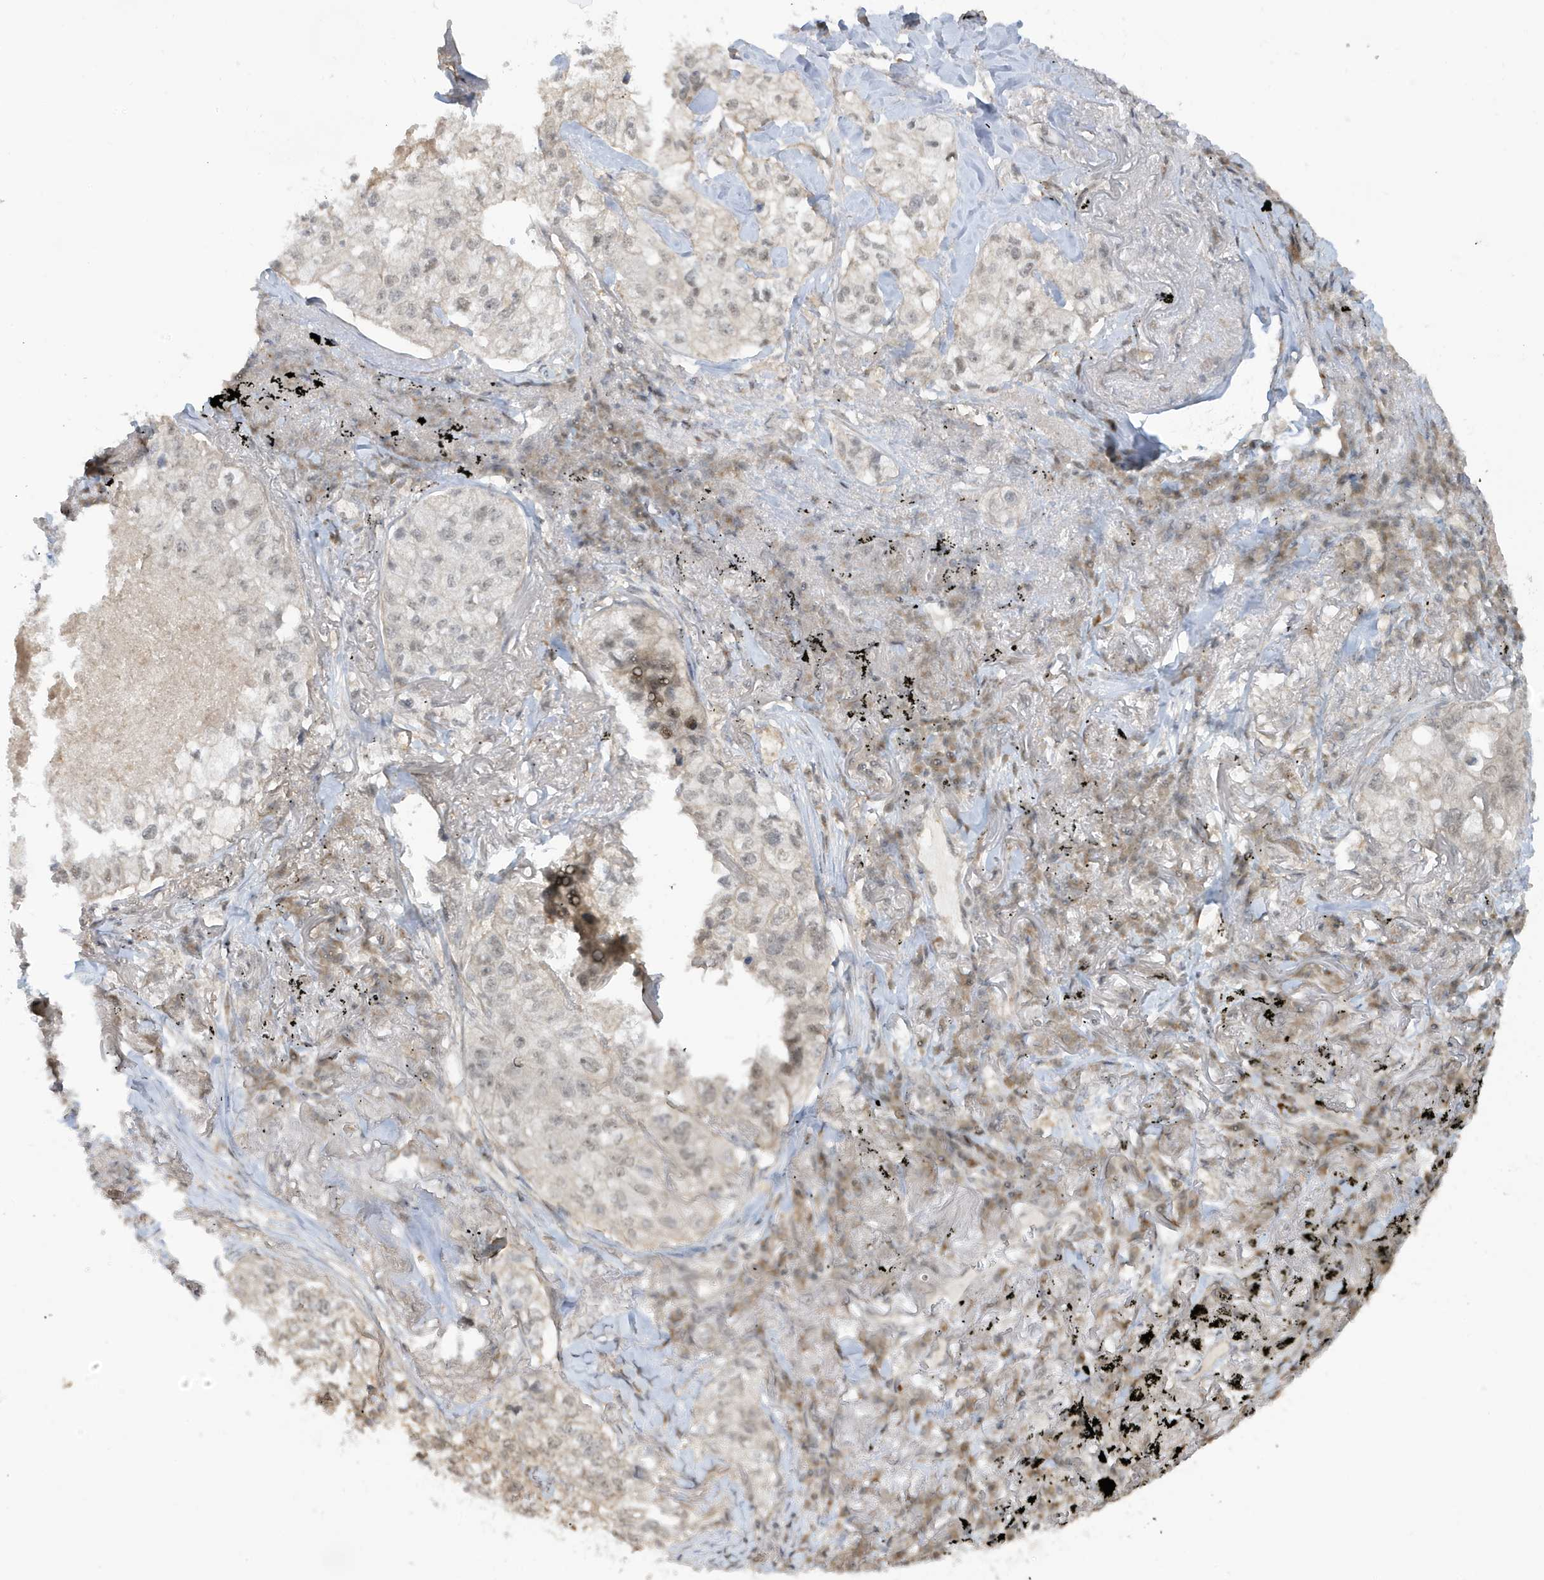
{"staining": {"intensity": "weak", "quantity": "<25%", "location": "cytoplasmic/membranous,nuclear"}, "tissue": "lung cancer", "cell_type": "Tumor cells", "image_type": "cancer", "snomed": [{"axis": "morphology", "description": "Adenocarcinoma, NOS"}, {"axis": "topography", "description": "Lung"}], "caption": "IHC of lung cancer (adenocarcinoma) shows no expression in tumor cells.", "gene": "PRRT3", "patient": {"sex": "male", "age": 65}}